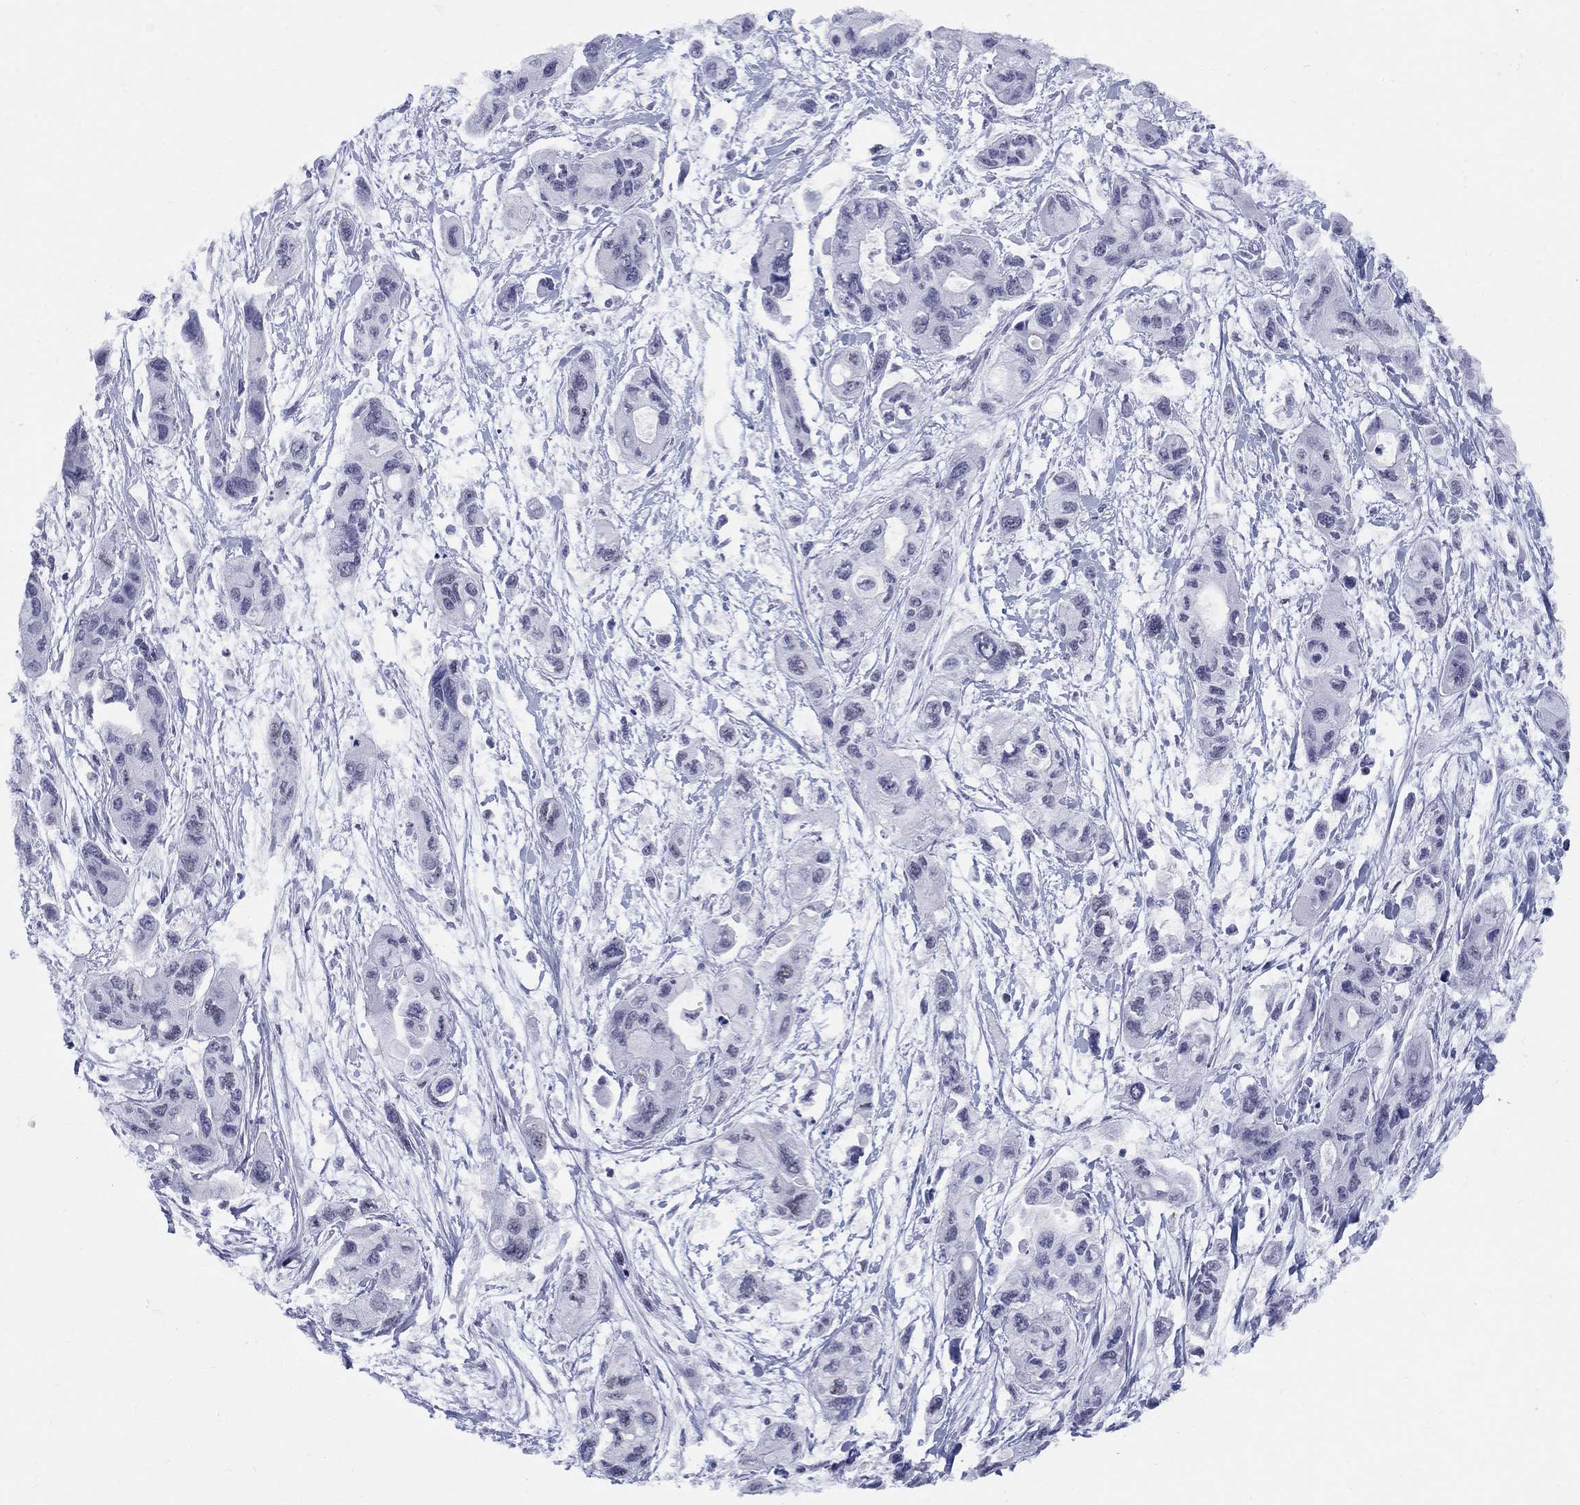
{"staining": {"intensity": "negative", "quantity": "none", "location": "none"}, "tissue": "pancreatic cancer", "cell_type": "Tumor cells", "image_type": "cancer", "snomed": [{"axis": "morphology", "description": "Adenocarcinoma, NOS"}, {"axis": "topography", "description": "Pancreas"}], "caption": "This is an IHC histopathology image of human pancreatic cancer. There is no positivity in tumor cells.", "gene": "DMTN", "patient": {"sex": "female", "age": 47}}